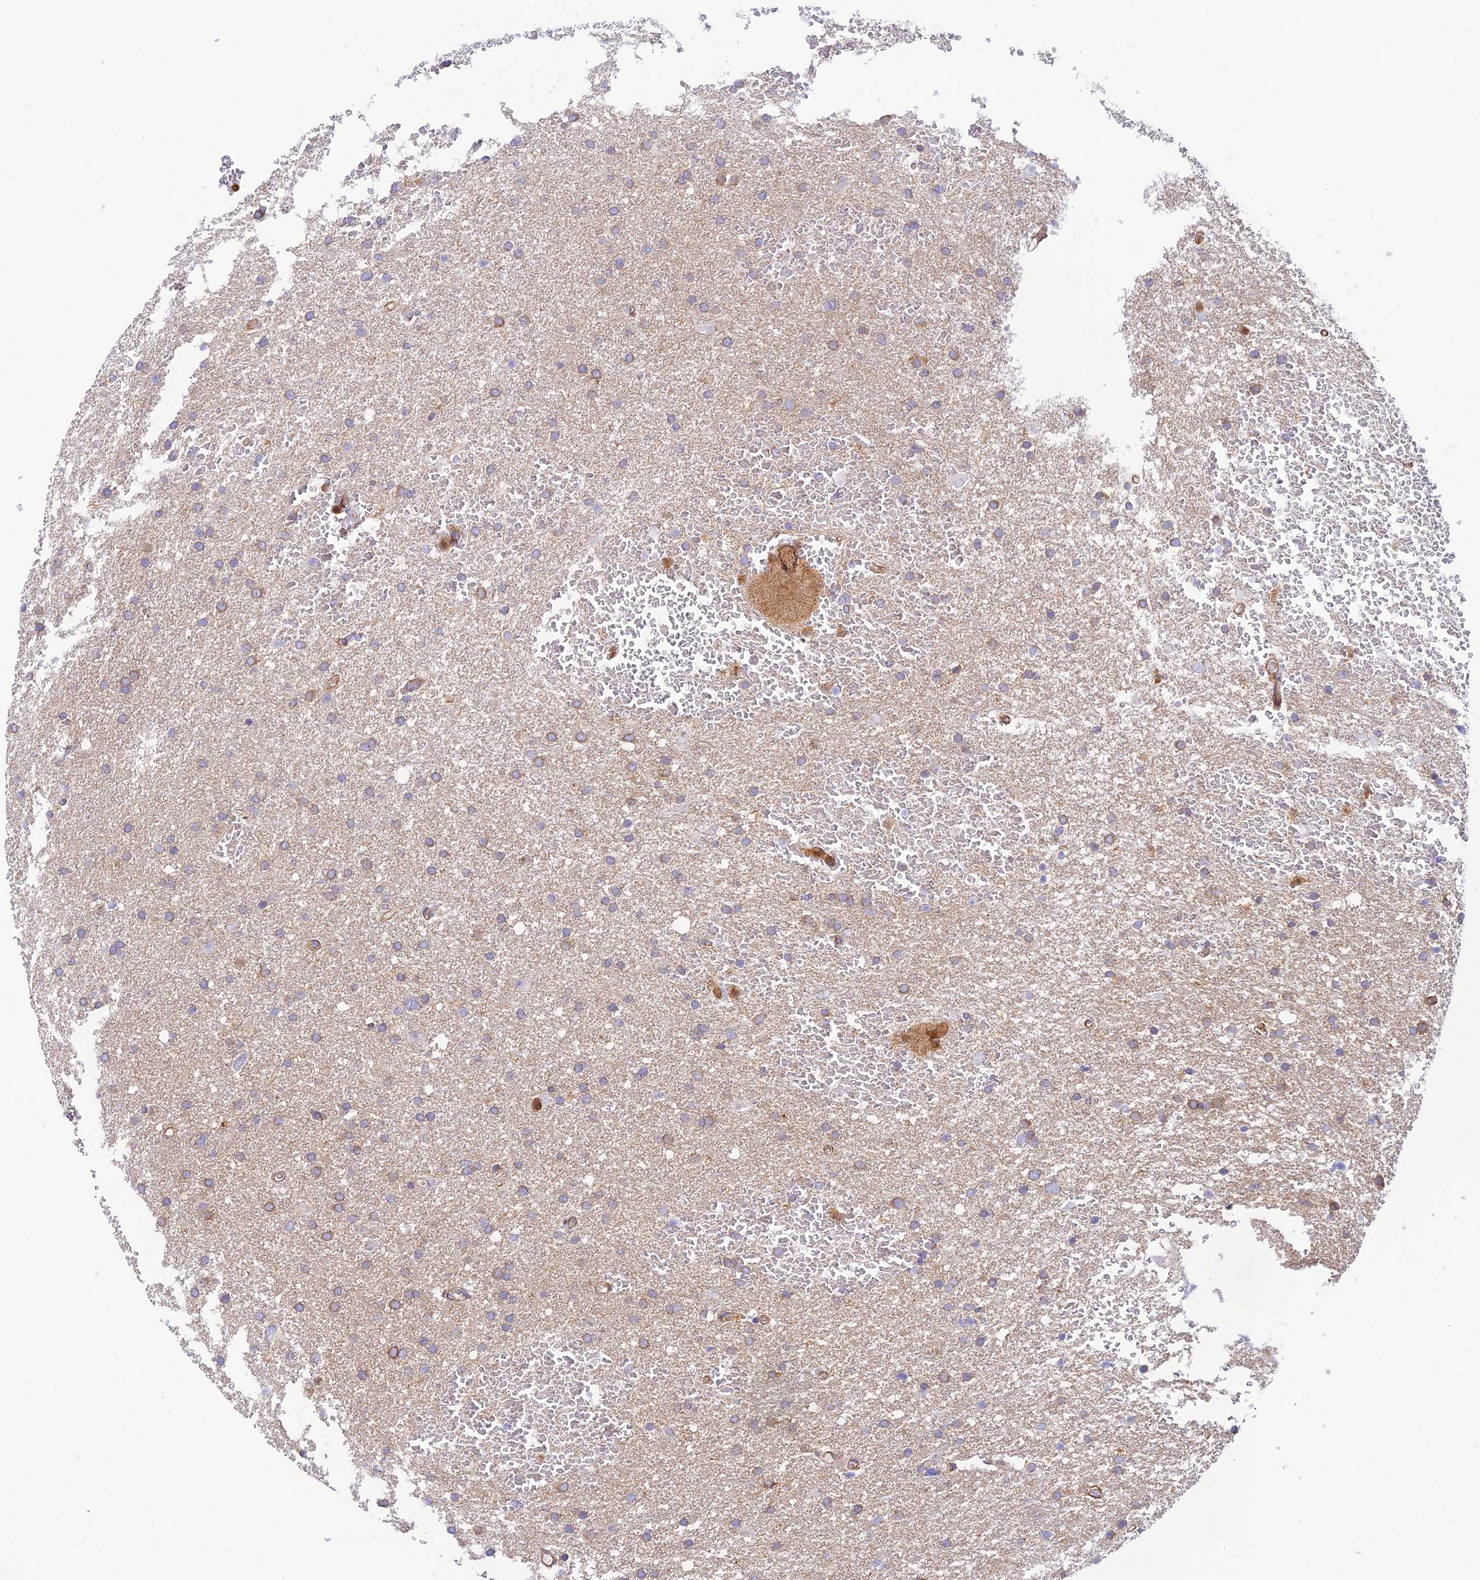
{"staining": {"intensity": "moderate", "quantity": "<25%", "location": "cytoplasmic/membranous"}, "tissue": "glioma", "cell_type": "Tumor cells", "image_type": "cancer", "snomed": [{"axis": "morphology", "description": "Glioma, malignant, High grade"}, {"axis": "topography", "description": "Cerebral cortex"}], "caption": "Immunohistochemical staining of malignant glioma (high-grade) displays moderate cytoplasmic/membranous protein staining in about <25% of tumor cells. (DAB (3,3'-diaminobenzidine) = brown stain, brightfield microscopy at high magnification).", "gene": "PPP1R12C", "patient": {"sex": "female", "age": 36}}